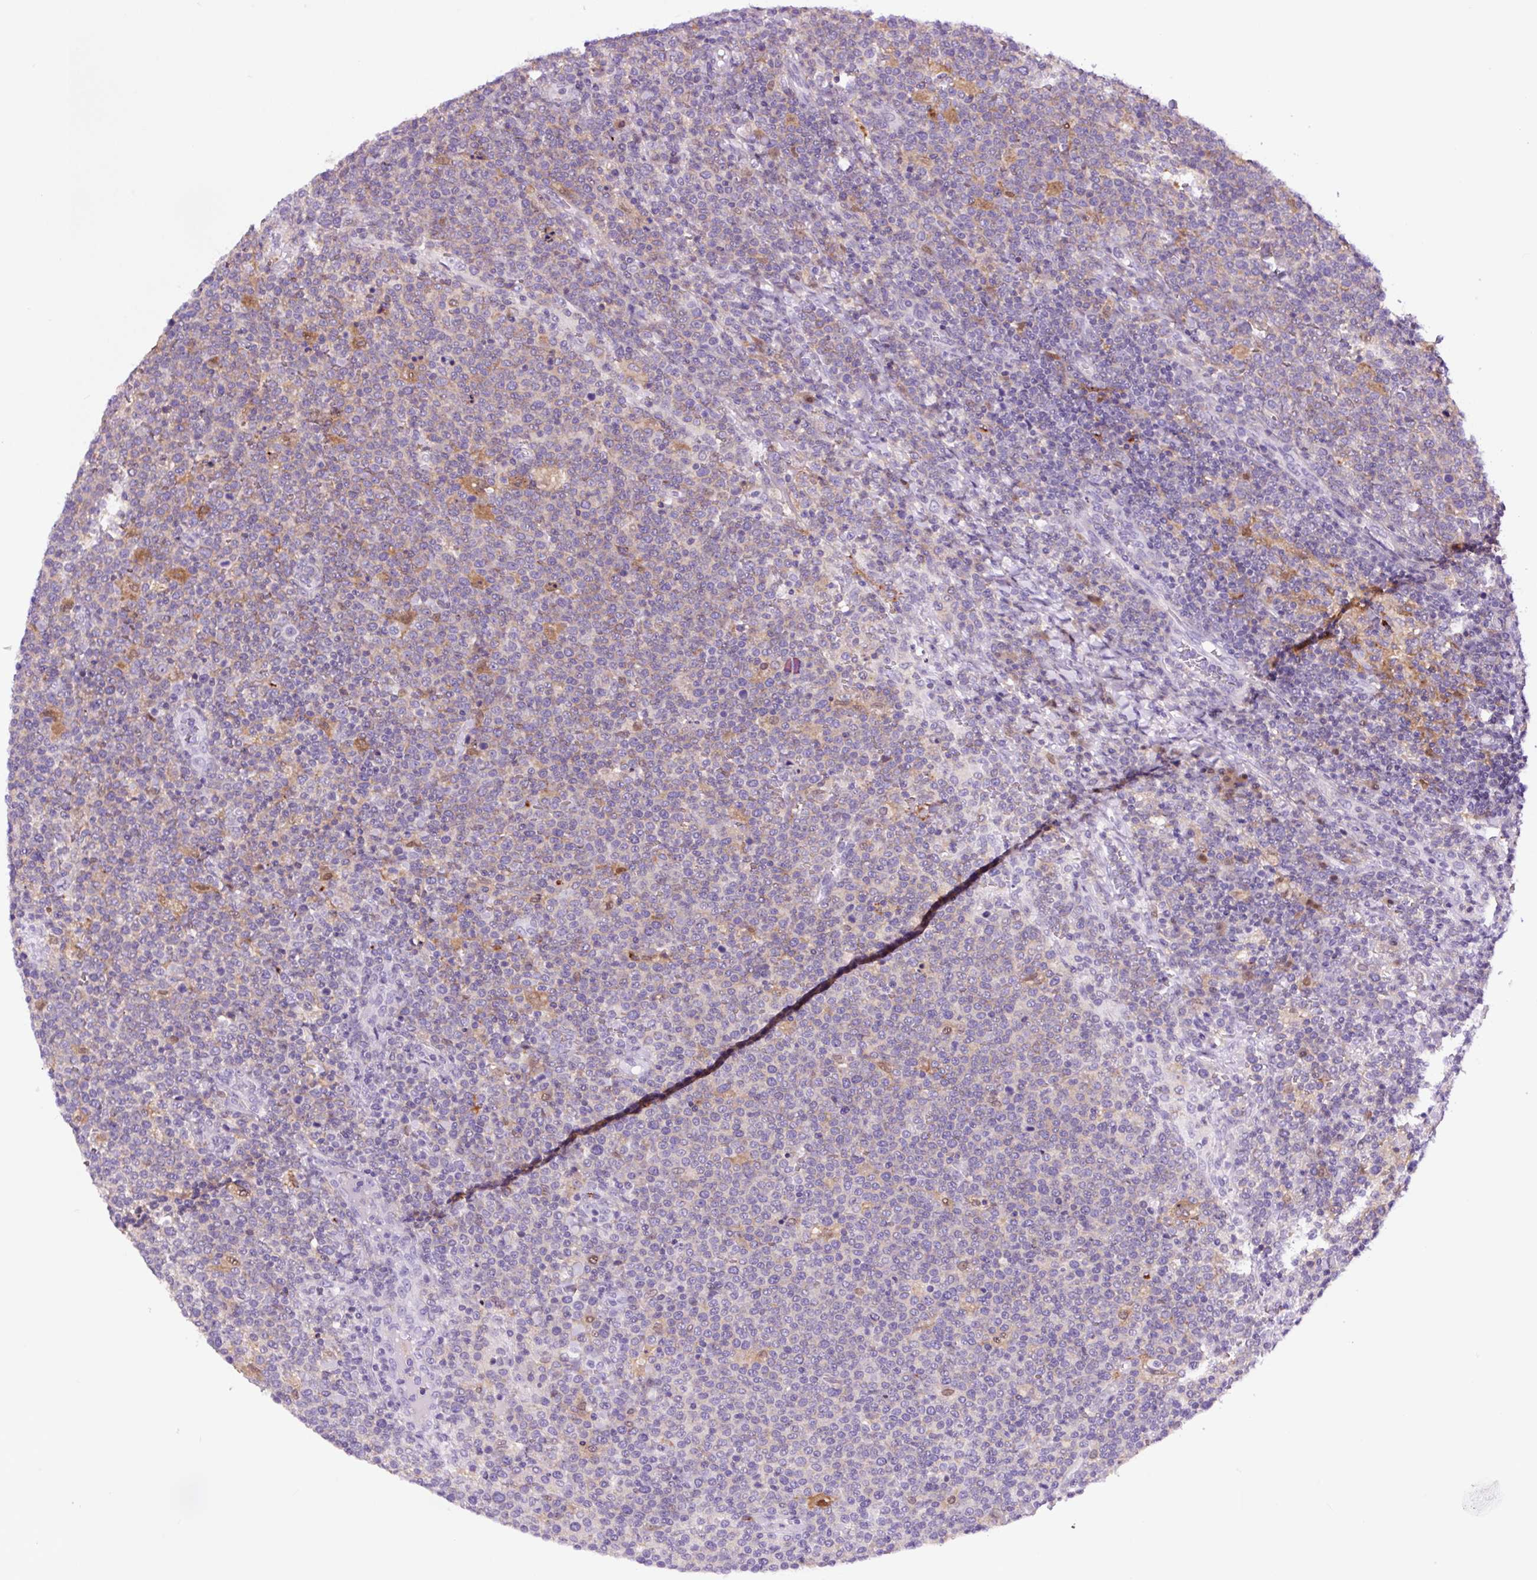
{"staining": {"intensity": "negative", "quantity": "none", "location": "none"}, "tissue": "lymphoma", "cell_type": "Tumor cells", "image_type": "cancer", "snomed": [{"axis": "morphology", "description": "Malignant lymphoma, non-Hodgkin's type, High grade"}, {"axis": "topography", "description": "Lymph node"}], "caption": "IHC of high-grade malignant lymphoma, non-Hodgkin's type shows no expression in tumor cells. (Brightfield microscopy of DAB immunohistochemistry (IHC) at high magnification).", "gene": "TAFA3", "patient": {"sex": "male", "age": 61}}